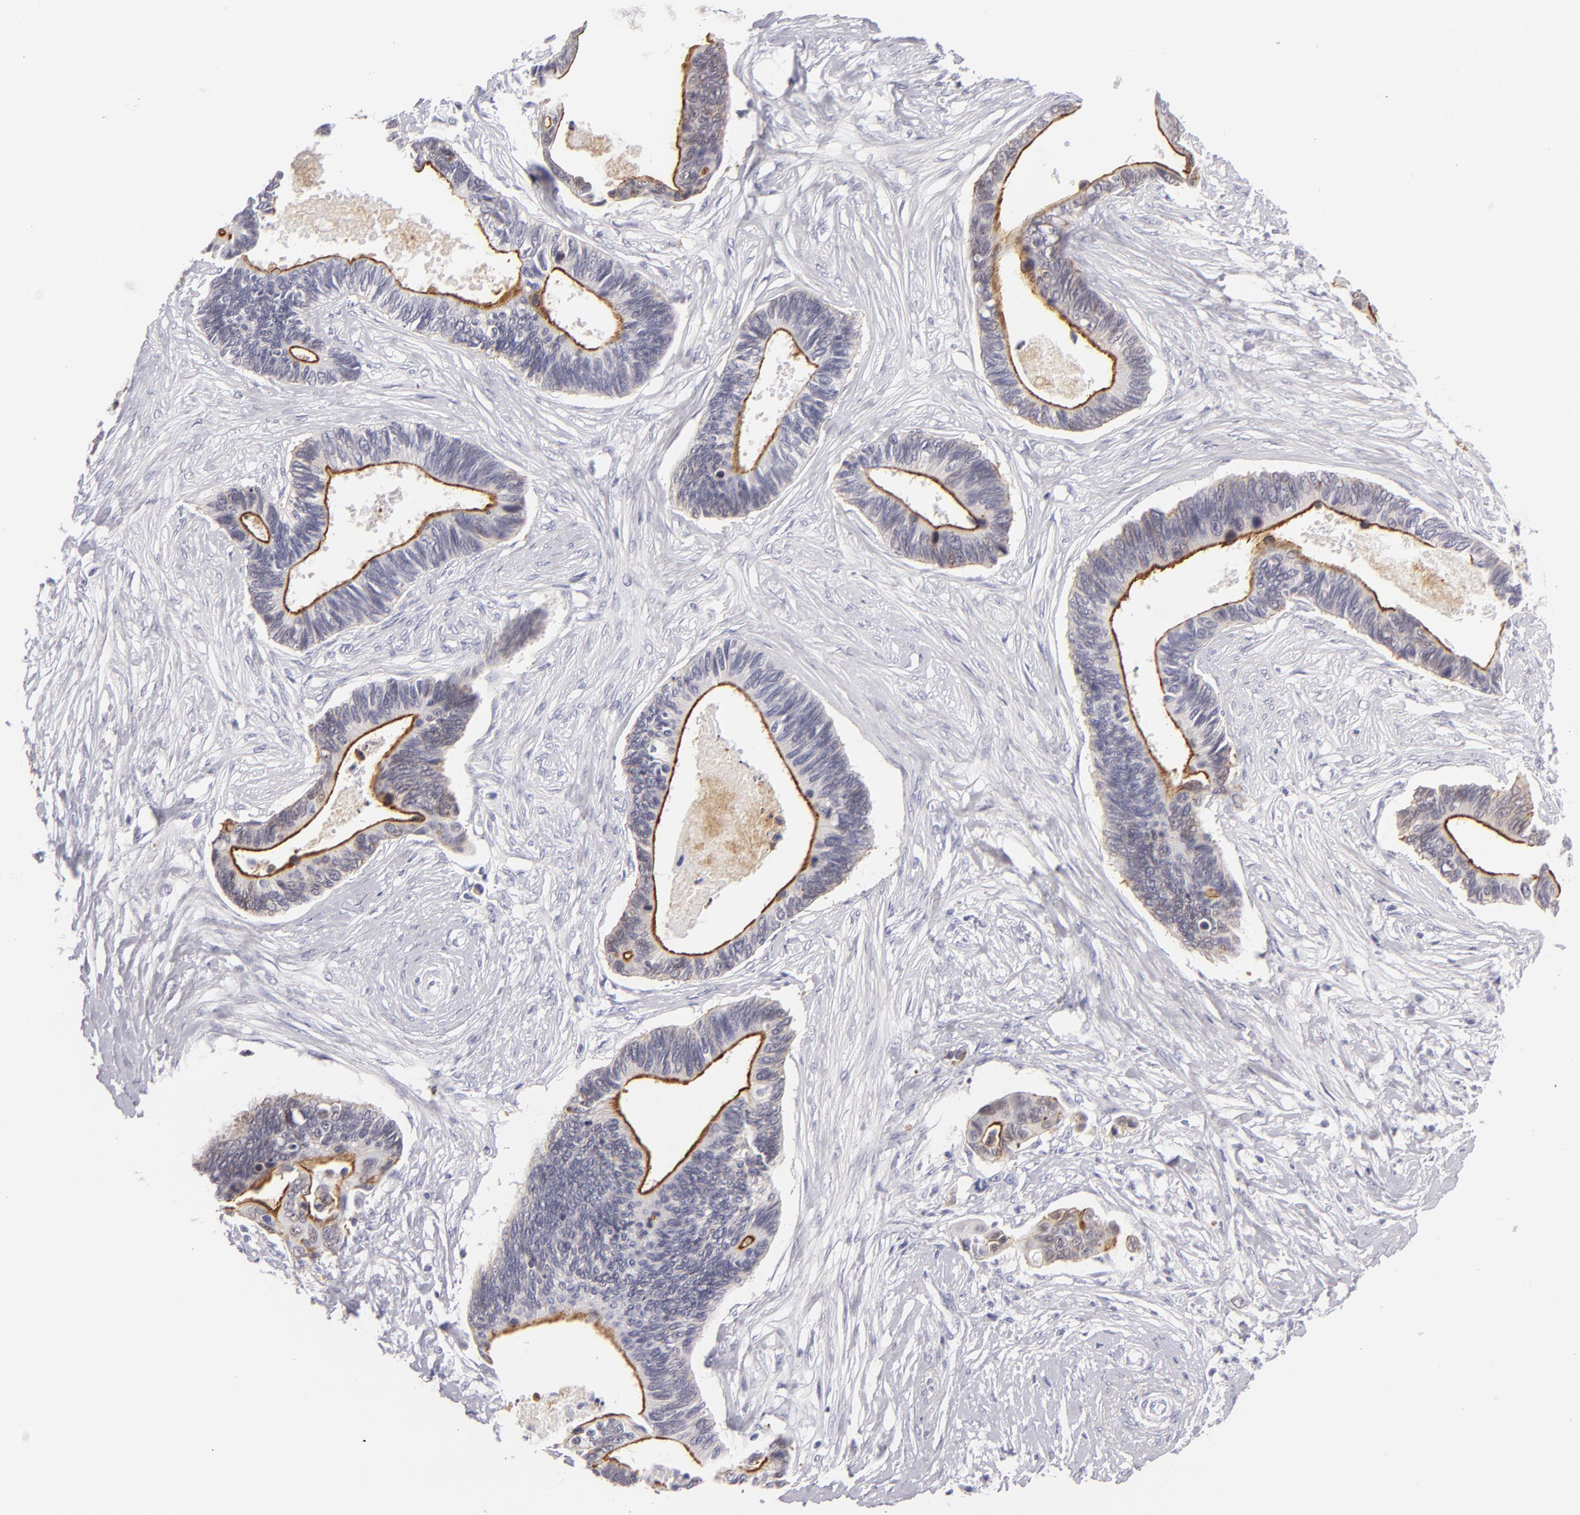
{"staining": {"intensity": "moderate", "quantity": ">75%", "location": "cytoplasmic/membranous"}, "tissue": "pancreatic cancer", "cell_type": "Tumor cells", "image_type": "cancer", "snomed": [{"axis": "morphology", "description": "Adenocarcinoma, NOS"}, {"axis": "topography", "description": "Pancreas"}], "caption": "Immunohistochemistry (IHC) of adenocarcinoma (pancreatic) exhibits medium levels of moderate cytoplasmic/membranous staining in approximately >75% of tumor cells.", "gene": "VIL1", "patient": {"sex": "female", "age": 70}}